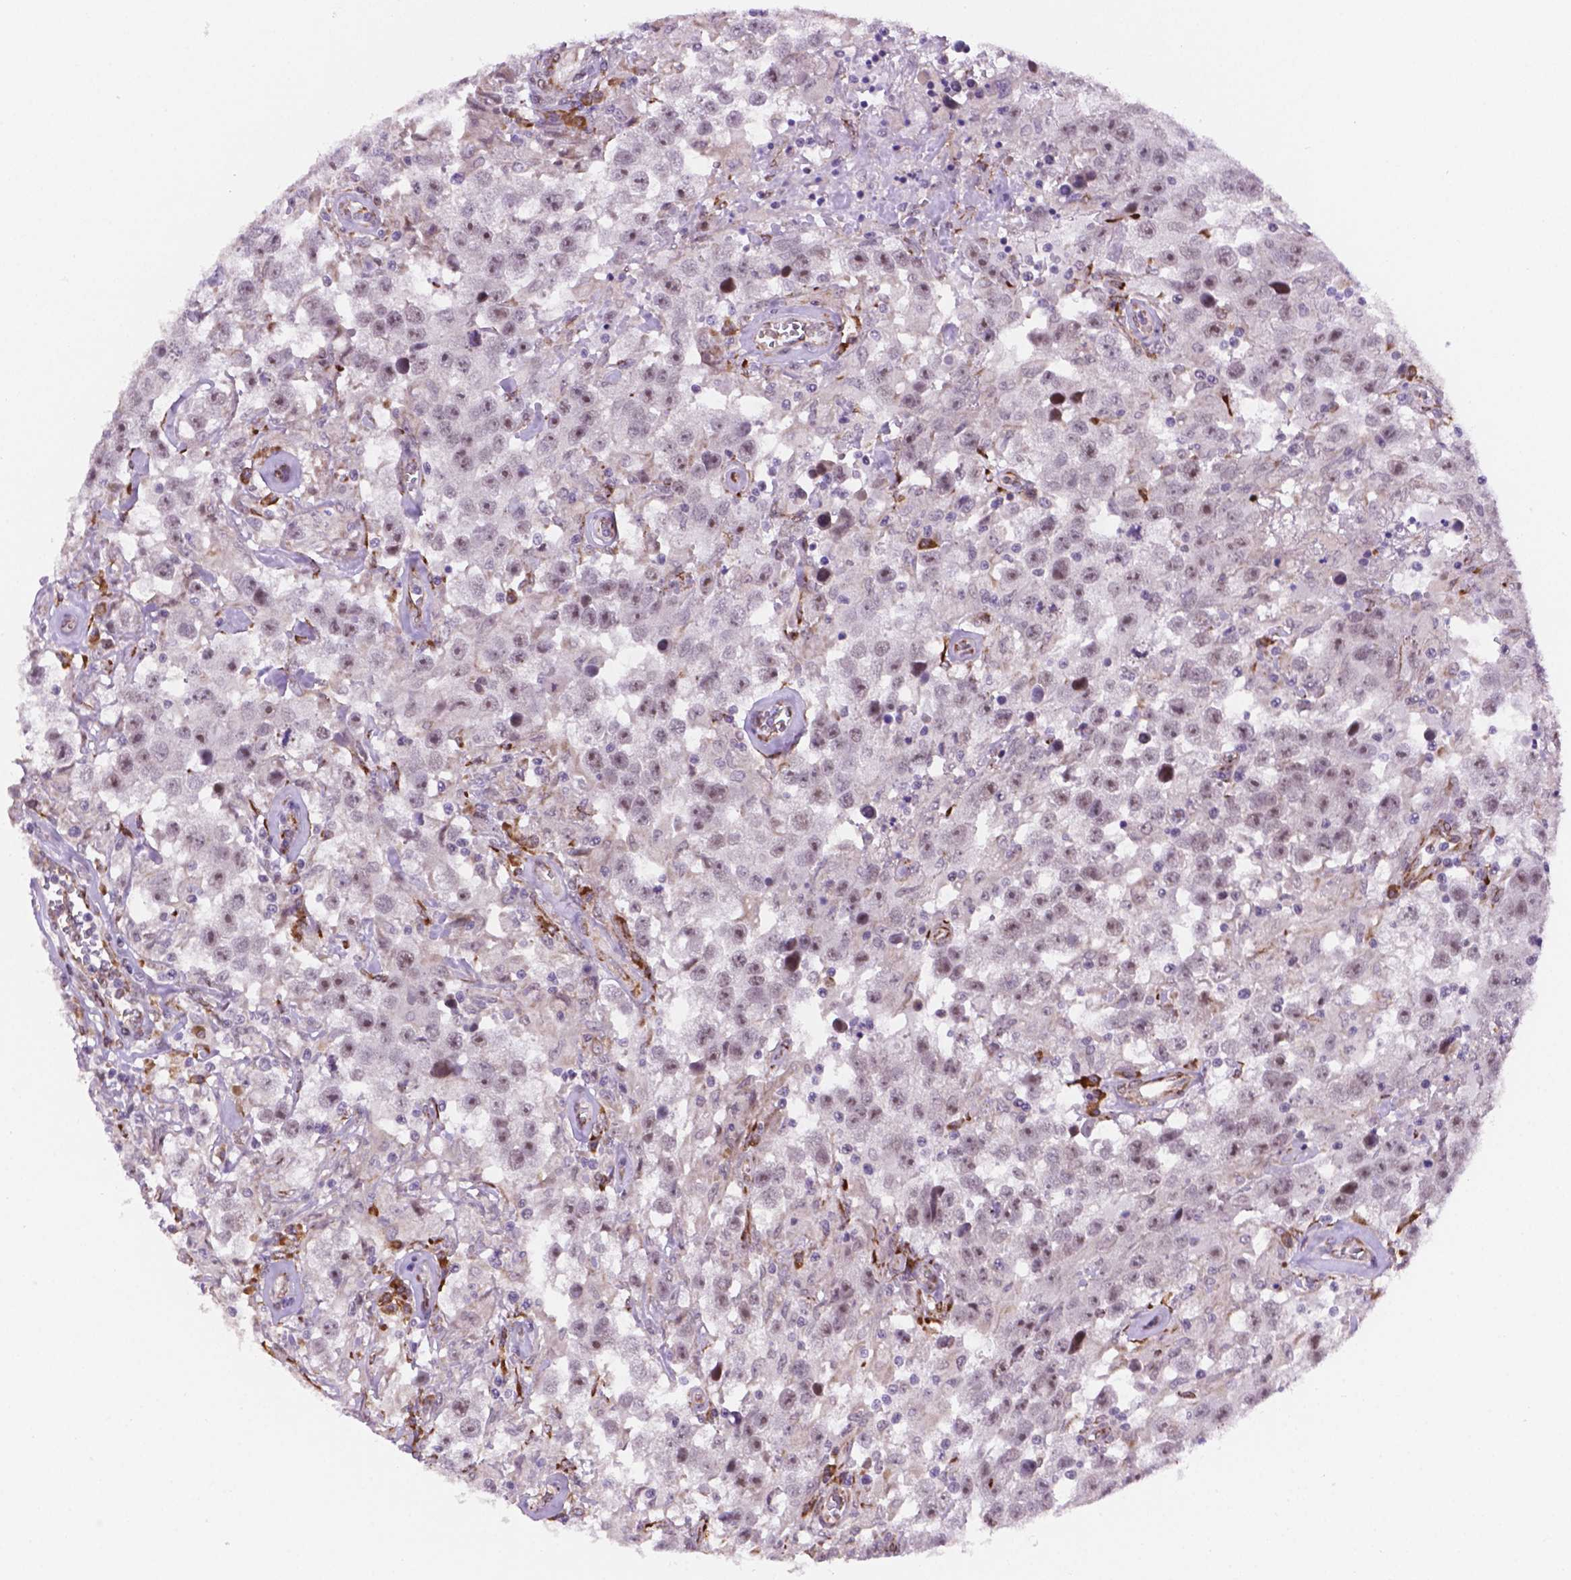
{"staining": {"intensity": "weak", "quantity": "<25%", "location": "nuclear"}, "tissue": "testis cancer", "cell_type": "Tumor cells", "image_type": "cancer", "snomed": [{"axis": "morphology", "description": "Seminoma, NOS"}, {"axis": "topography", "description": "Testis"}], "caption": "High power microscopy image of an immunohistochemistry (IHC) histopathology image of testis cancer, revealing no significant positivity in tumor cells.", "gene": "FNIP1", "patient": {"sex": "male", "age": 43}}